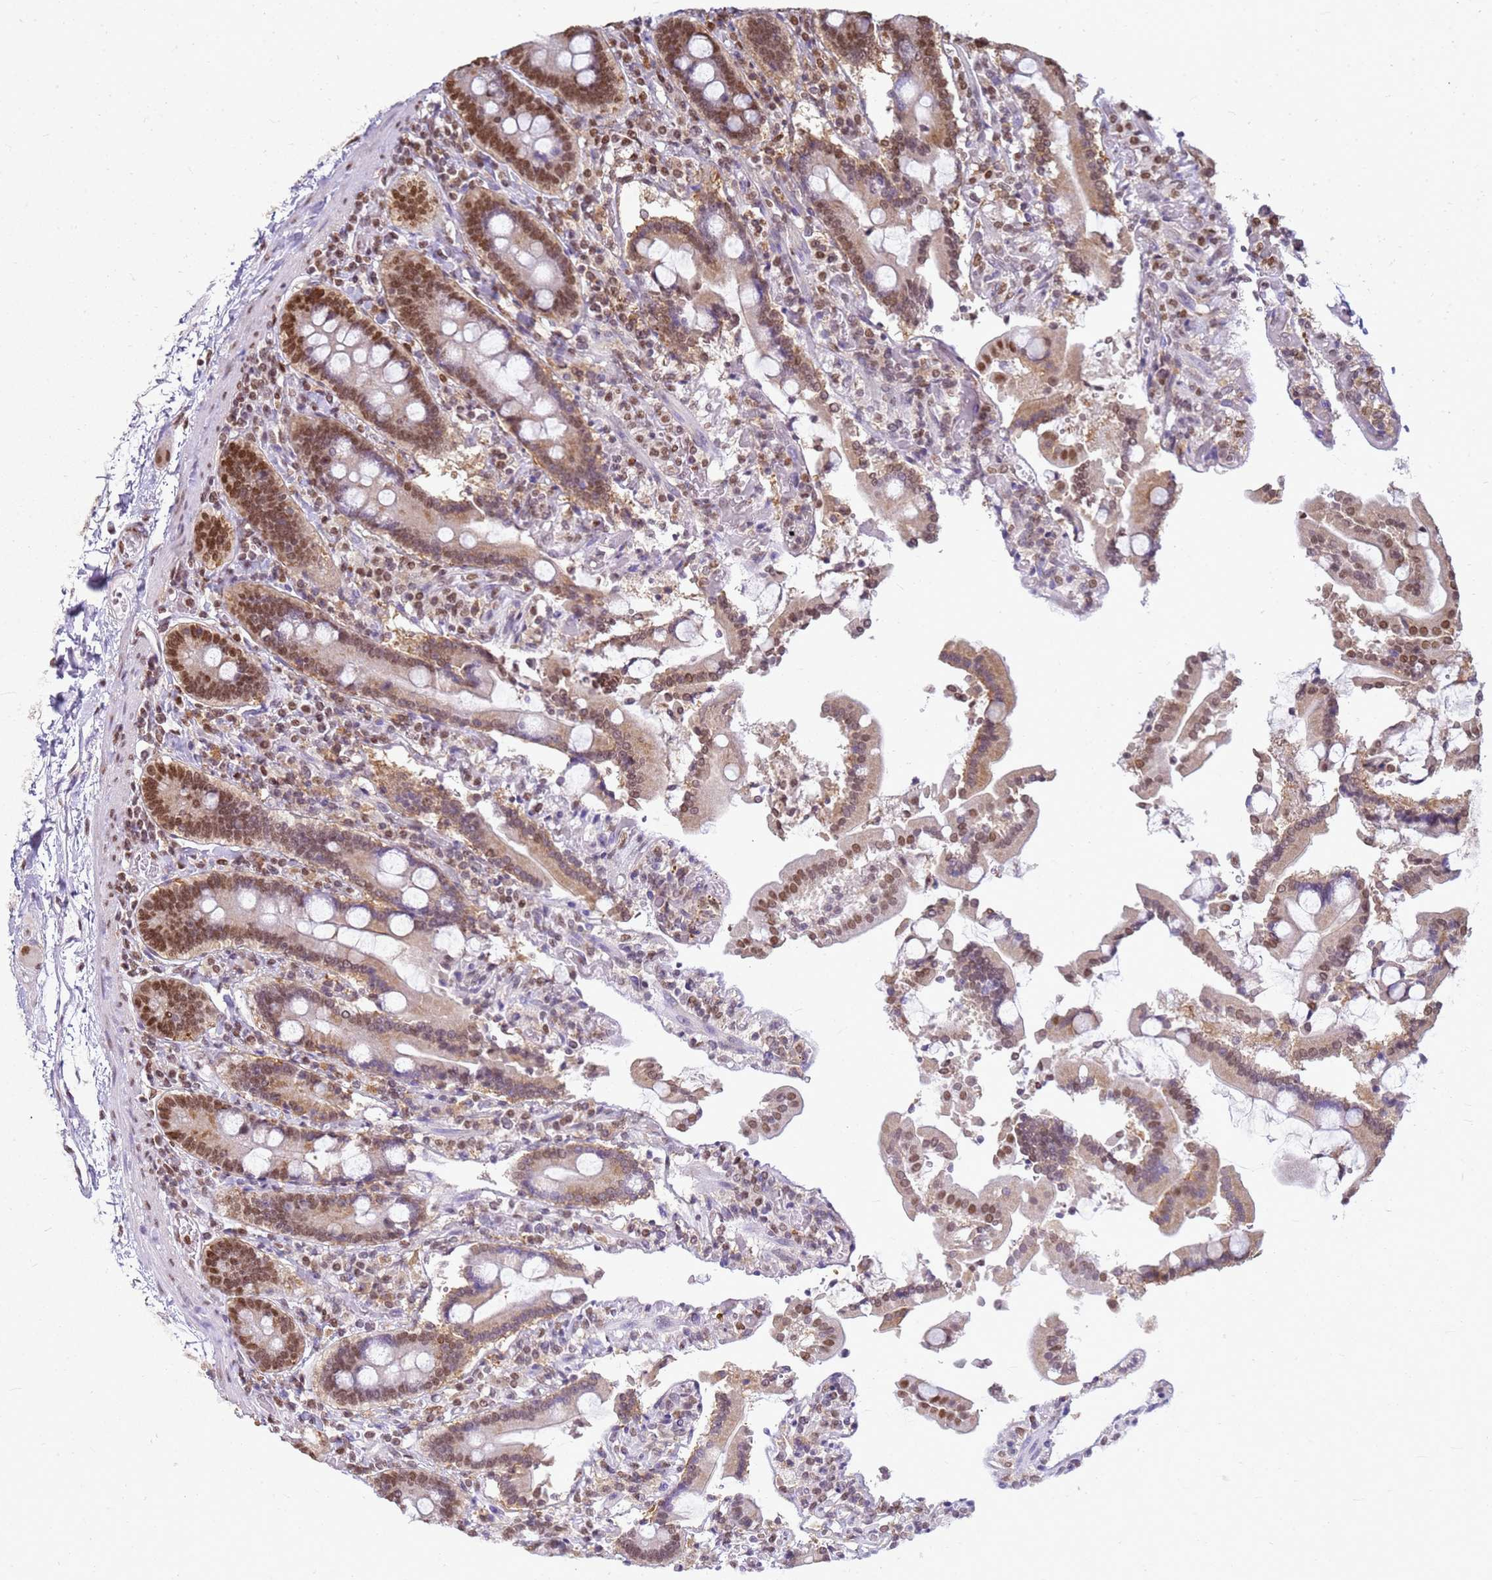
{"staining": {"intensity": "moderate", "quantity": ">75%", "location": "nuclear"}, "tissue": "duodenum", "cell_type": "Glandular cells", "image_type": "normal", "snomed": [{"axis": "morphology", "description": "Normal tissue, NOS"}, {"axis": "topography", "description": "Duodenum"}], "caption": "Protein positivity by immunohistochemistry (IHC) reveals moderate nuclear positivity in about >75% of glandular cells in normal duodenum.", "gene": "APEX1", "patient": {"sex": "male", "age": 55}}